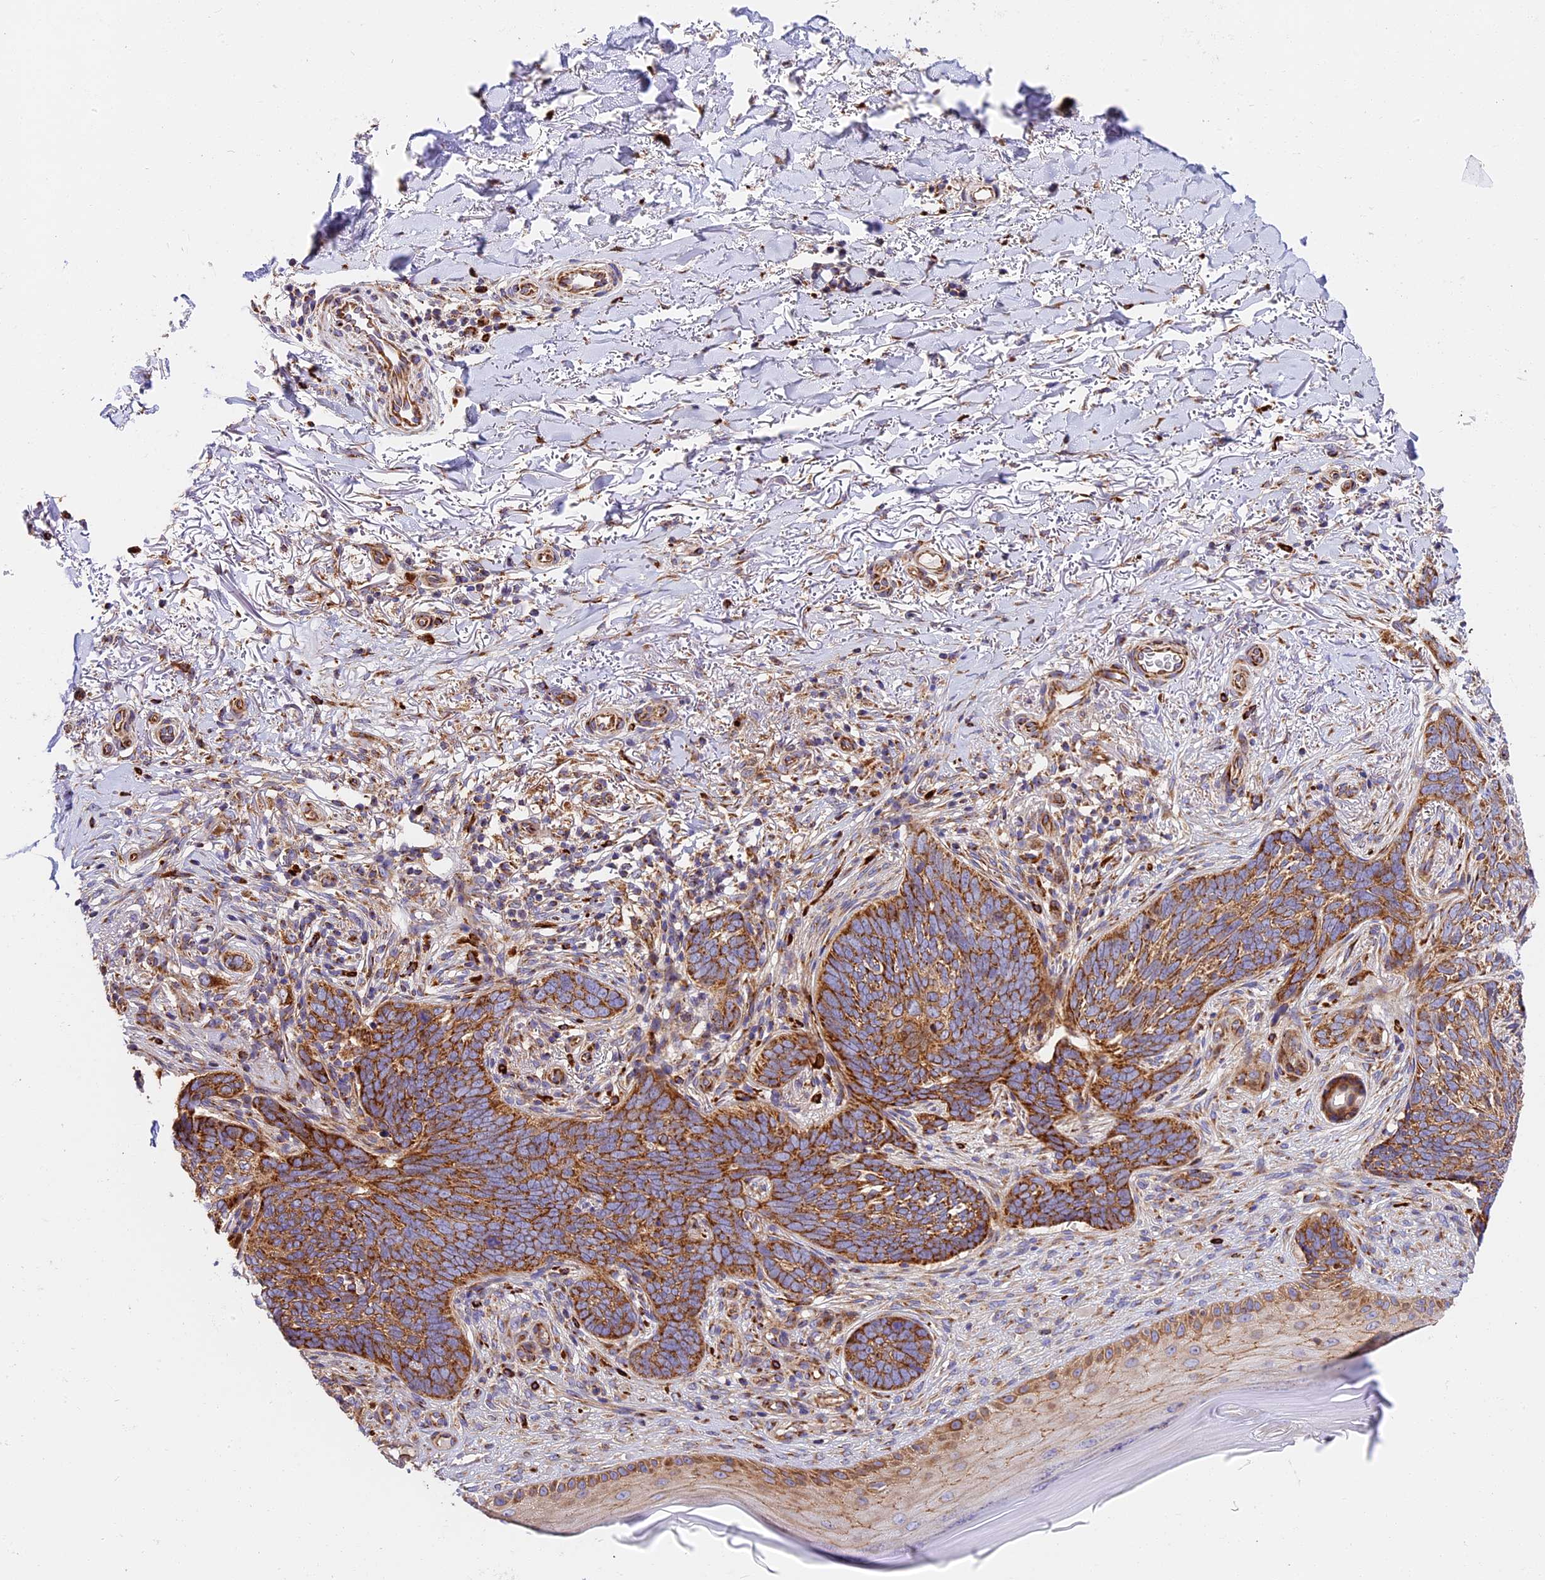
{"staining": {"intensity": "moderate", "quantity": ">75%", "location": "cytoplasmic/membranous"}, "tissue": "skin cancer", "cell_type": "Tumor cells", "image_type": "cancer", "snomed": [{"axis": "morphology", "description": "Normal tissue, NOS"}, {"axis": "morphology", "description": "Basal cell carcinoma"}, {"axis": "topography", "description": "Skin"}], "caption": "The micrograph reveals a brown stain indicating the presence of a protein in the cytoplasmic/membranous of tumor cells in basal cell carcinoma (skin).", "gene": "MRAS", "patient": {"sex": "female", "age": 67}}